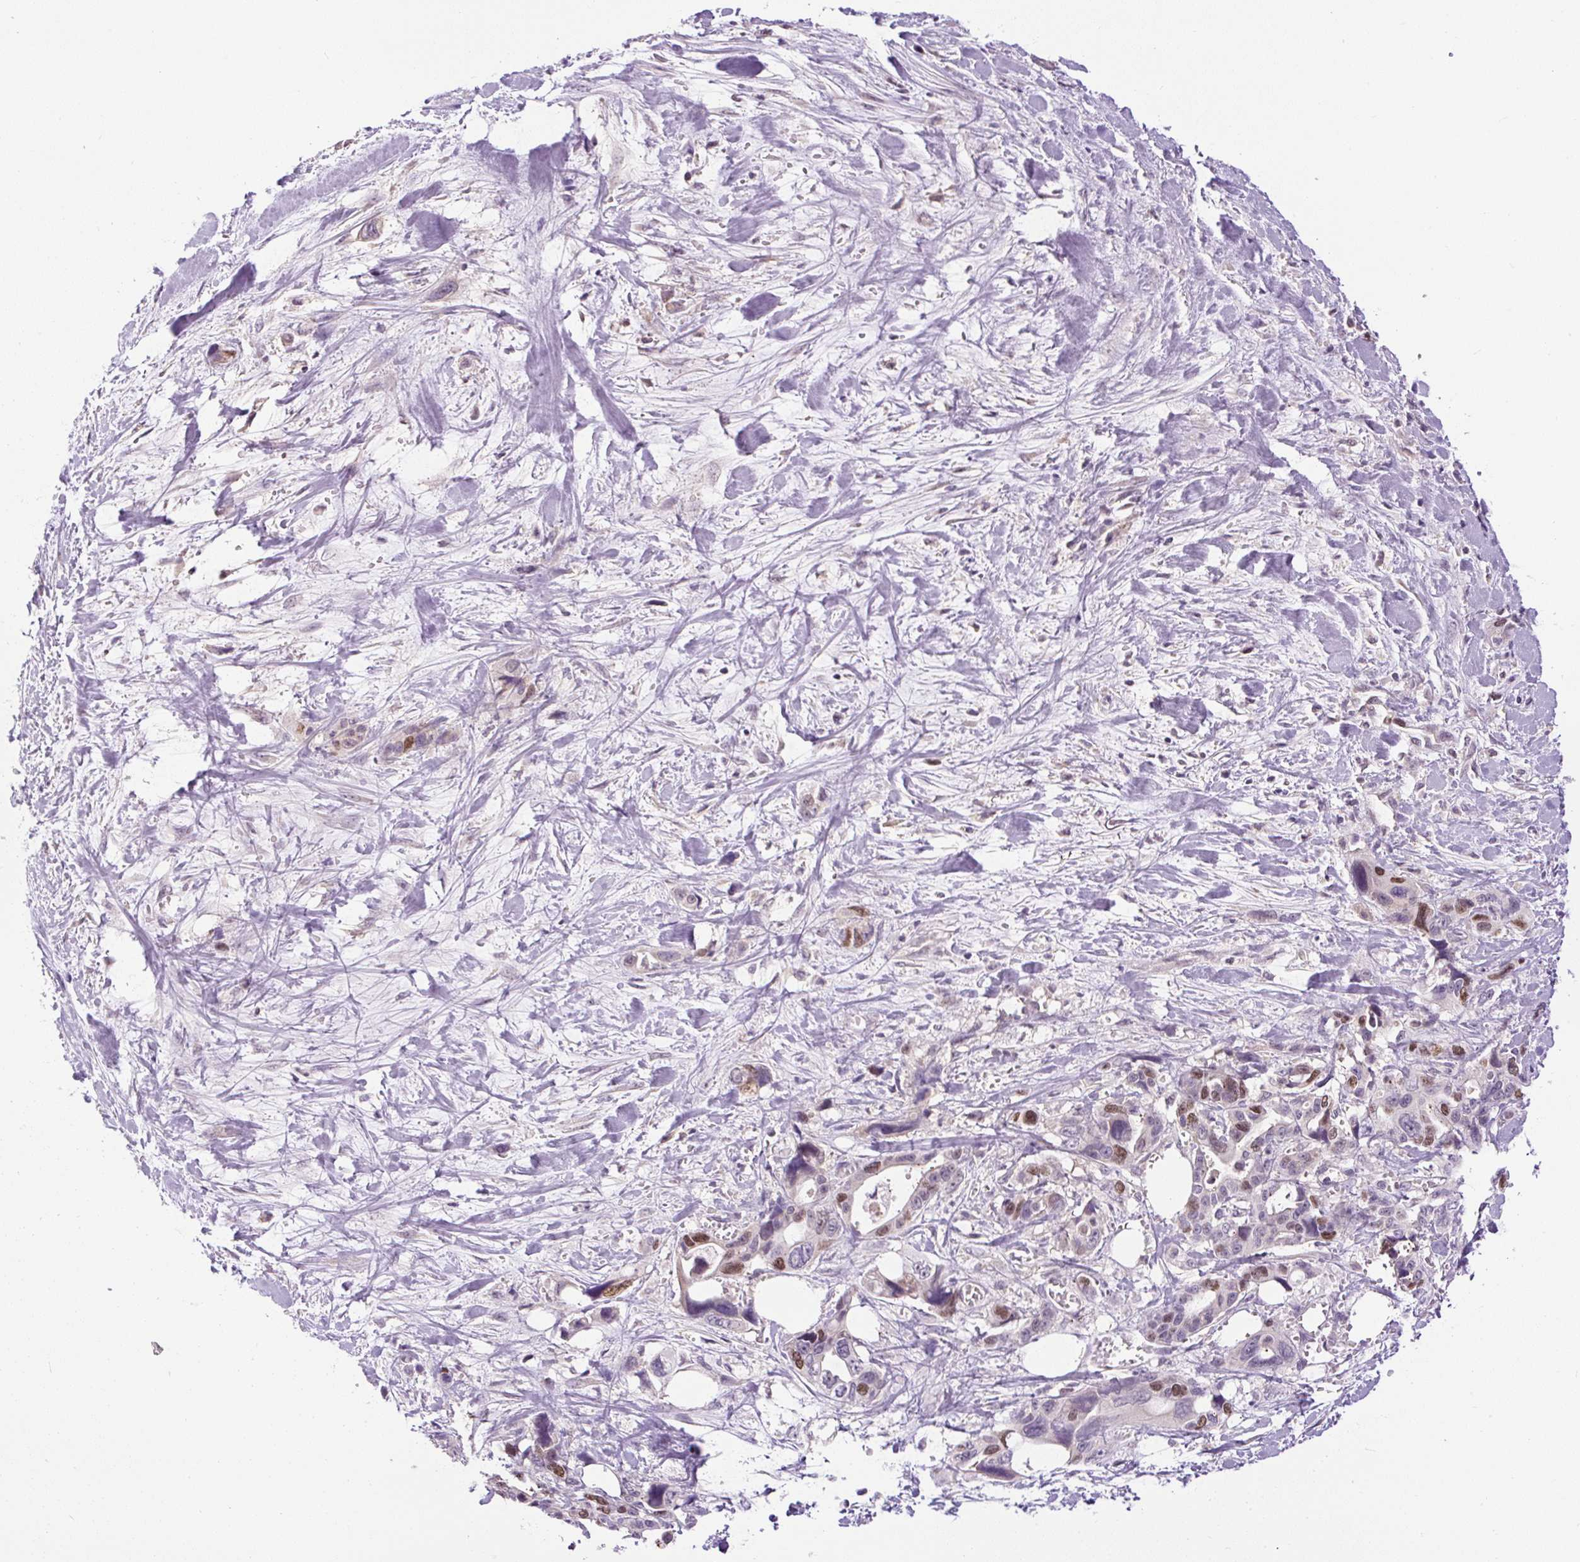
{"staining": {"intensity": "moderate", "quantity": "25%-75%", "location": "nuclear"}, "tissue": "pancreatic cancer", "cell_type": "Tumor cells", "image_type": "cancer", "snomed": [{"axis": "morphology", "description": "Adenocarcinoma, NOS"}, {"axis": "topography", "description": "Pancreas"}], "caption": "Adenocarcinoma (pancreatic) stained for a protein exhibits moderate nuclear positivity in tumor cells.", "gene": "RACGAP1", "patient": {"sex": "male", "age": 46}}